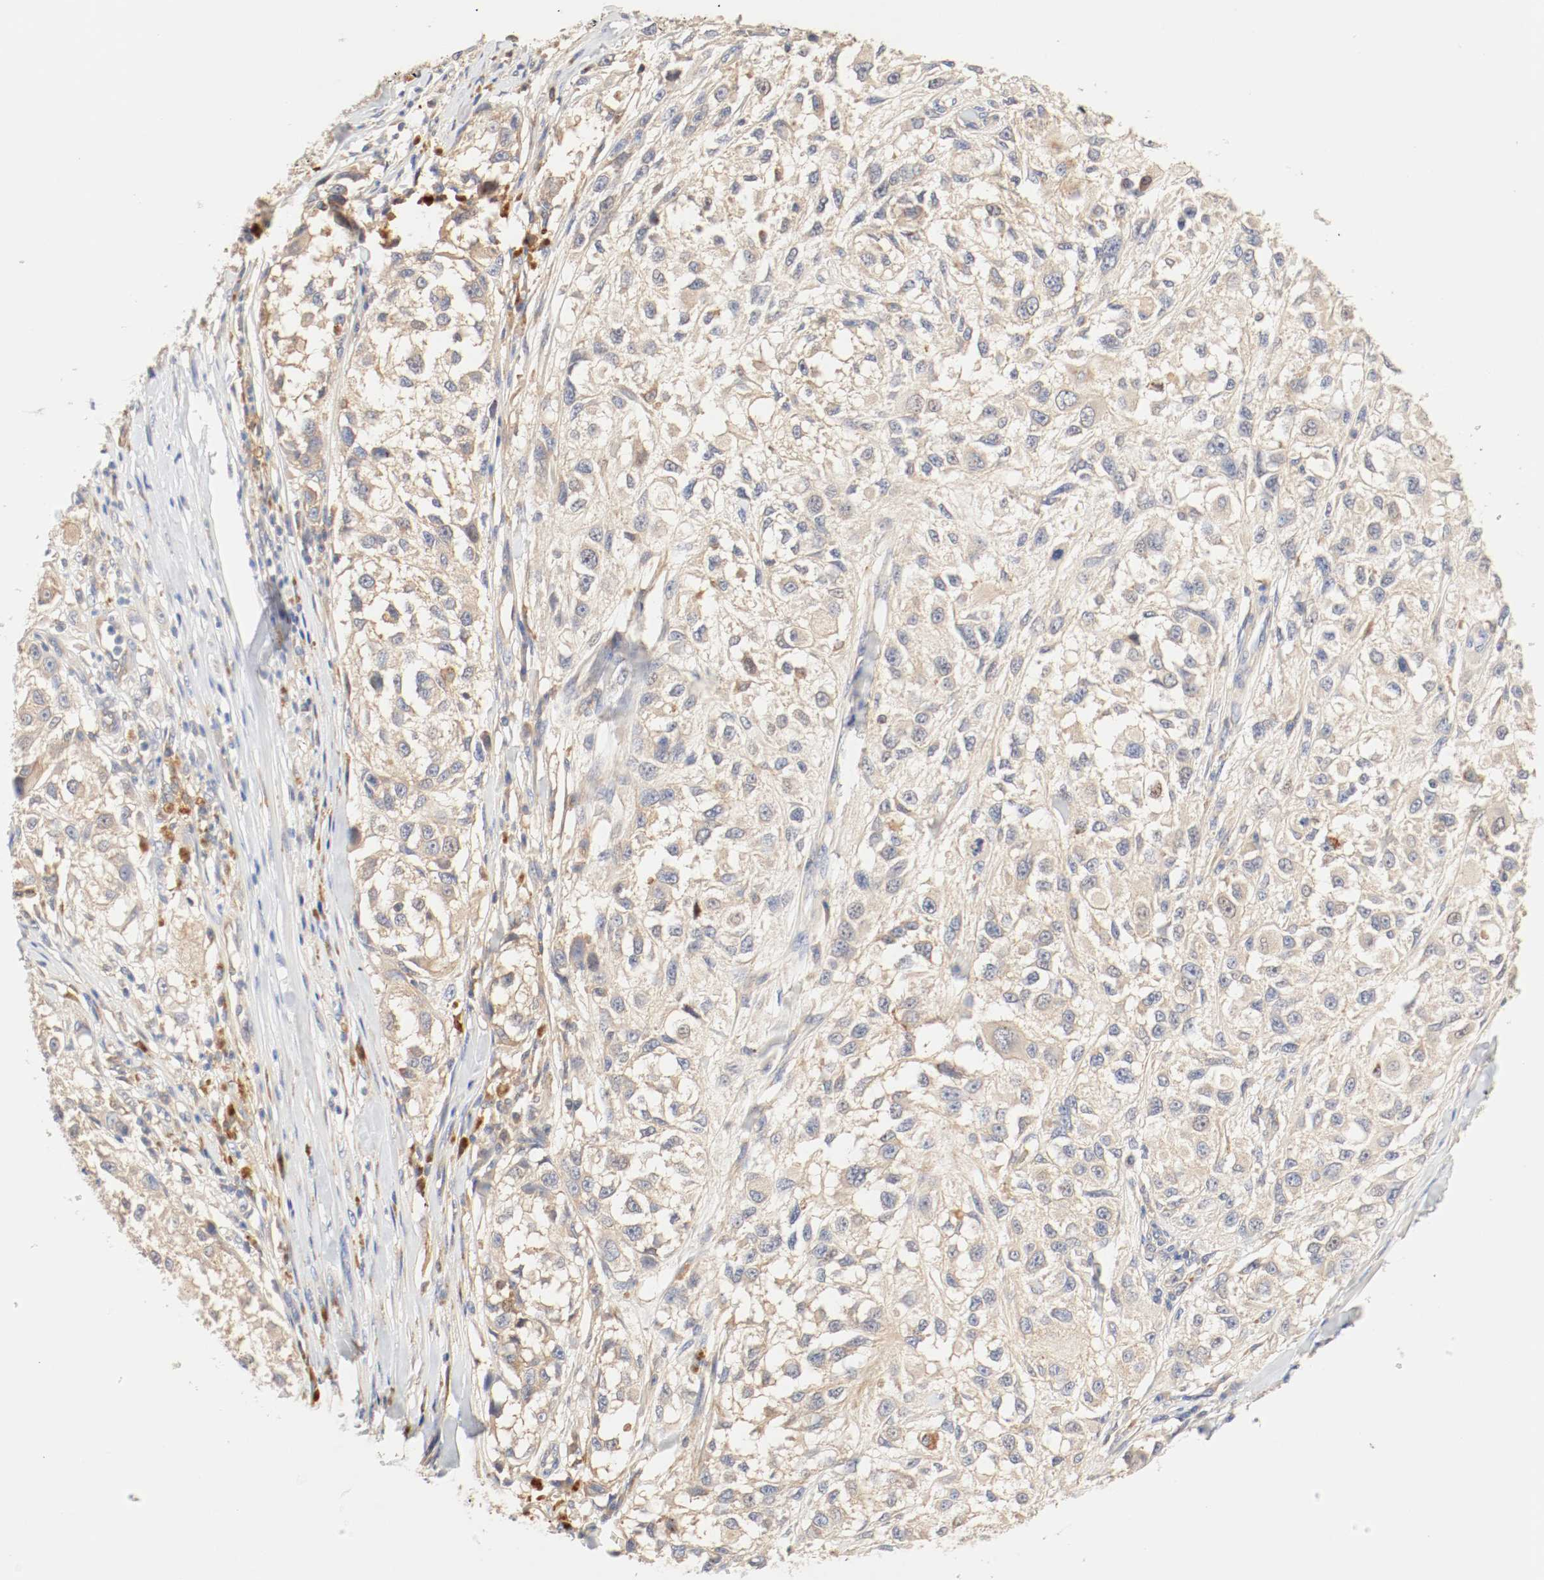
{"staining": {"intensity": "moderate", "quantity": ">75%", "location": "cytoplasmic/membranous"}, "tissue": "melanoma", "cell_type": "Tumor cells", "image_type": "cancer", "snomed": [{"axis": "morphology", "description": "Necrosis, NOS"}, {"axis": "morphology", "description": "Malignant melanoma, NOS"}, {"axis": "topography", "description": "Skin"}], "caption": "Moderate cytoplasmic/membranous staining is identified in about >75% of tumor cells in malignant melanoma.", "gene": "GIT1", "patient": {"sex": "female", "age": 87}}